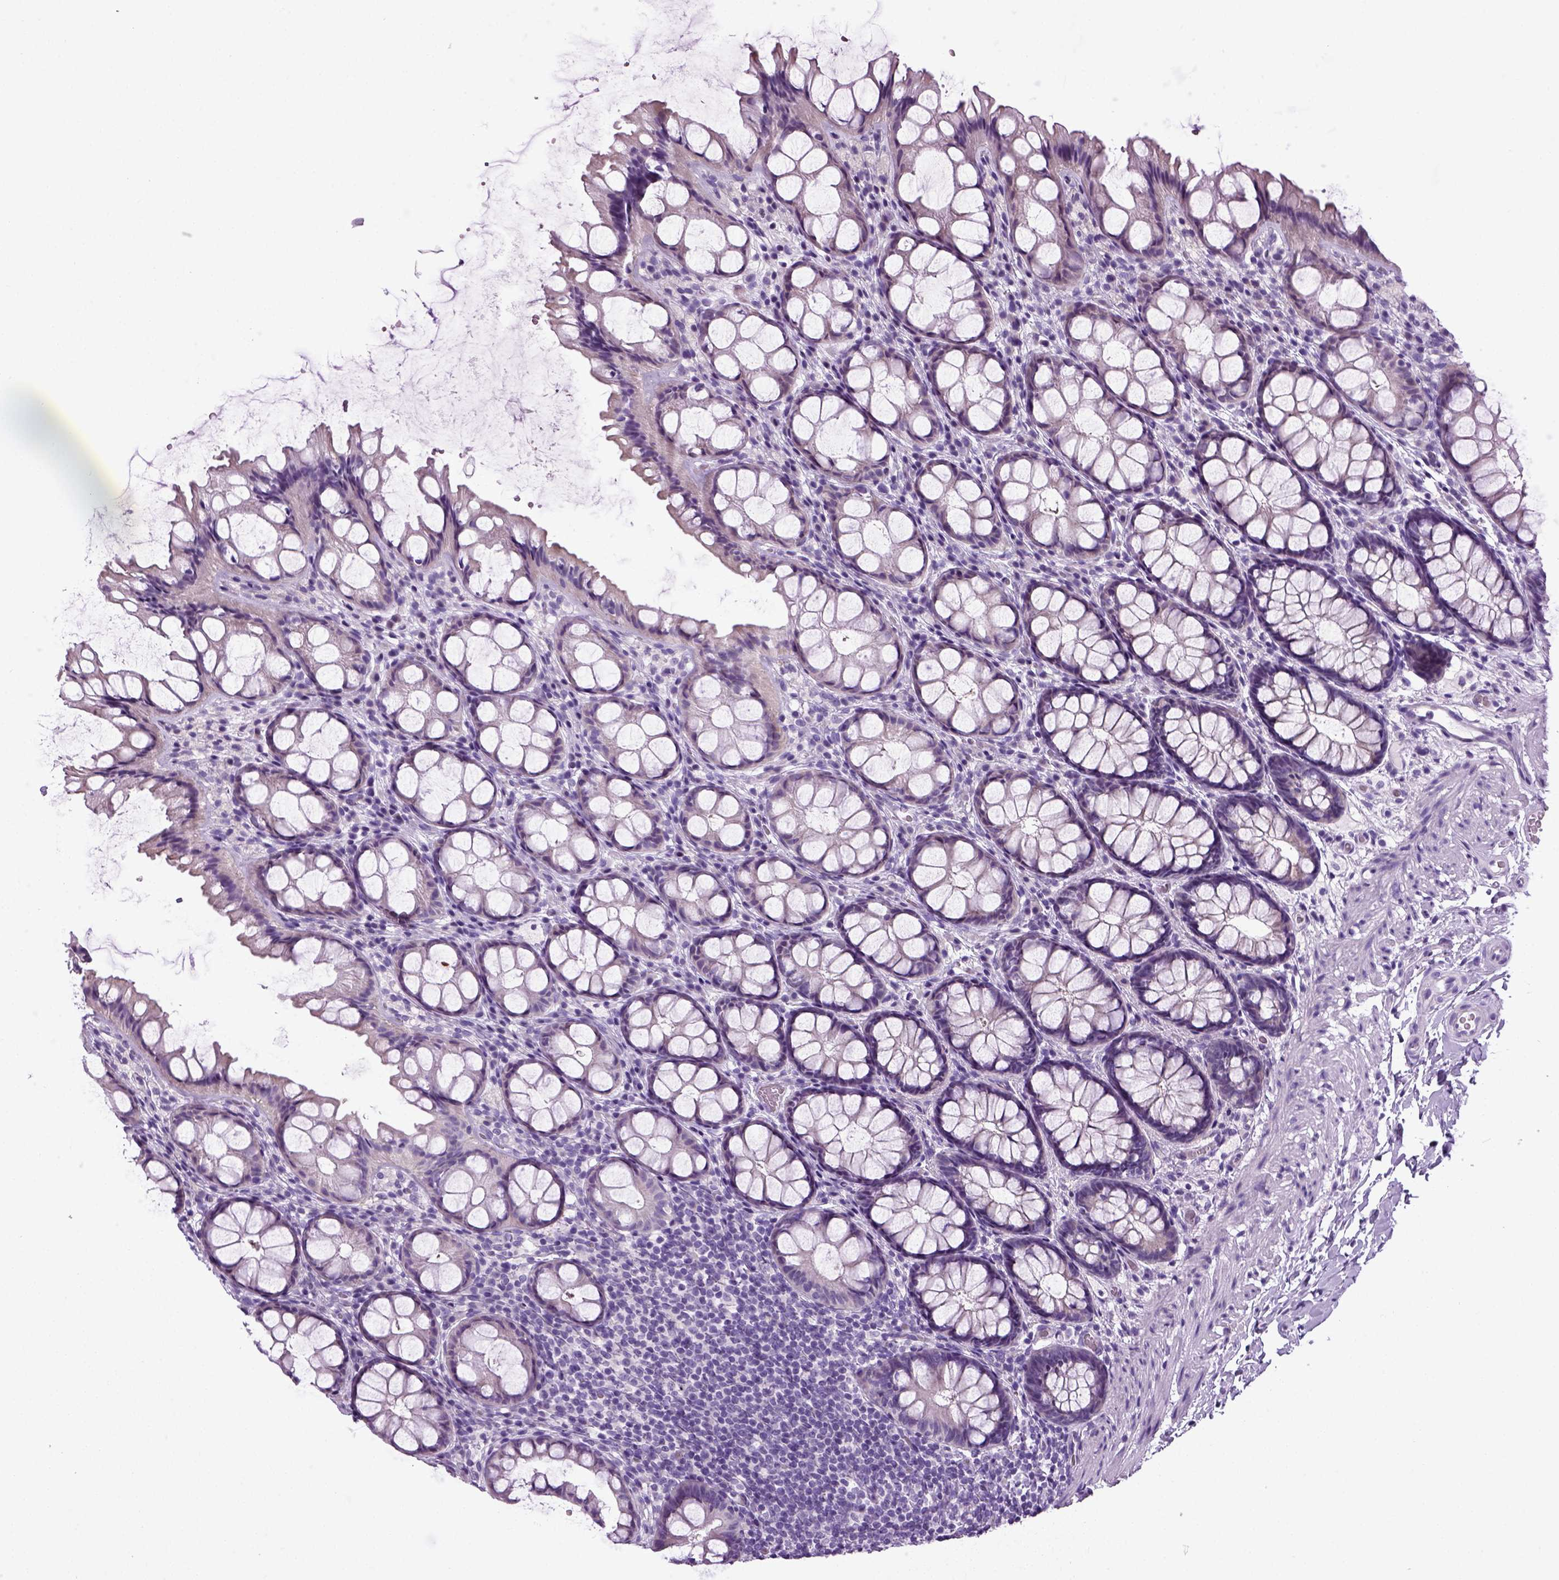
{"staining": {"intensity": "negative", "quantity": "none", "location": "none"}, "tissue": "colon", "cell_type": "Endothelial cells", "image_type": "normal", "snomed": [{"axis": "morphology", "description": "Normal tissue, NOS"}, {"axis": "topography", "description": "Colon"}], "caption": "Human colon stained for a protein using IHC exhibits no staining in endothelial cells.", "gene": "HMCN2", "patient": {"sex": "male", "age": 47}}